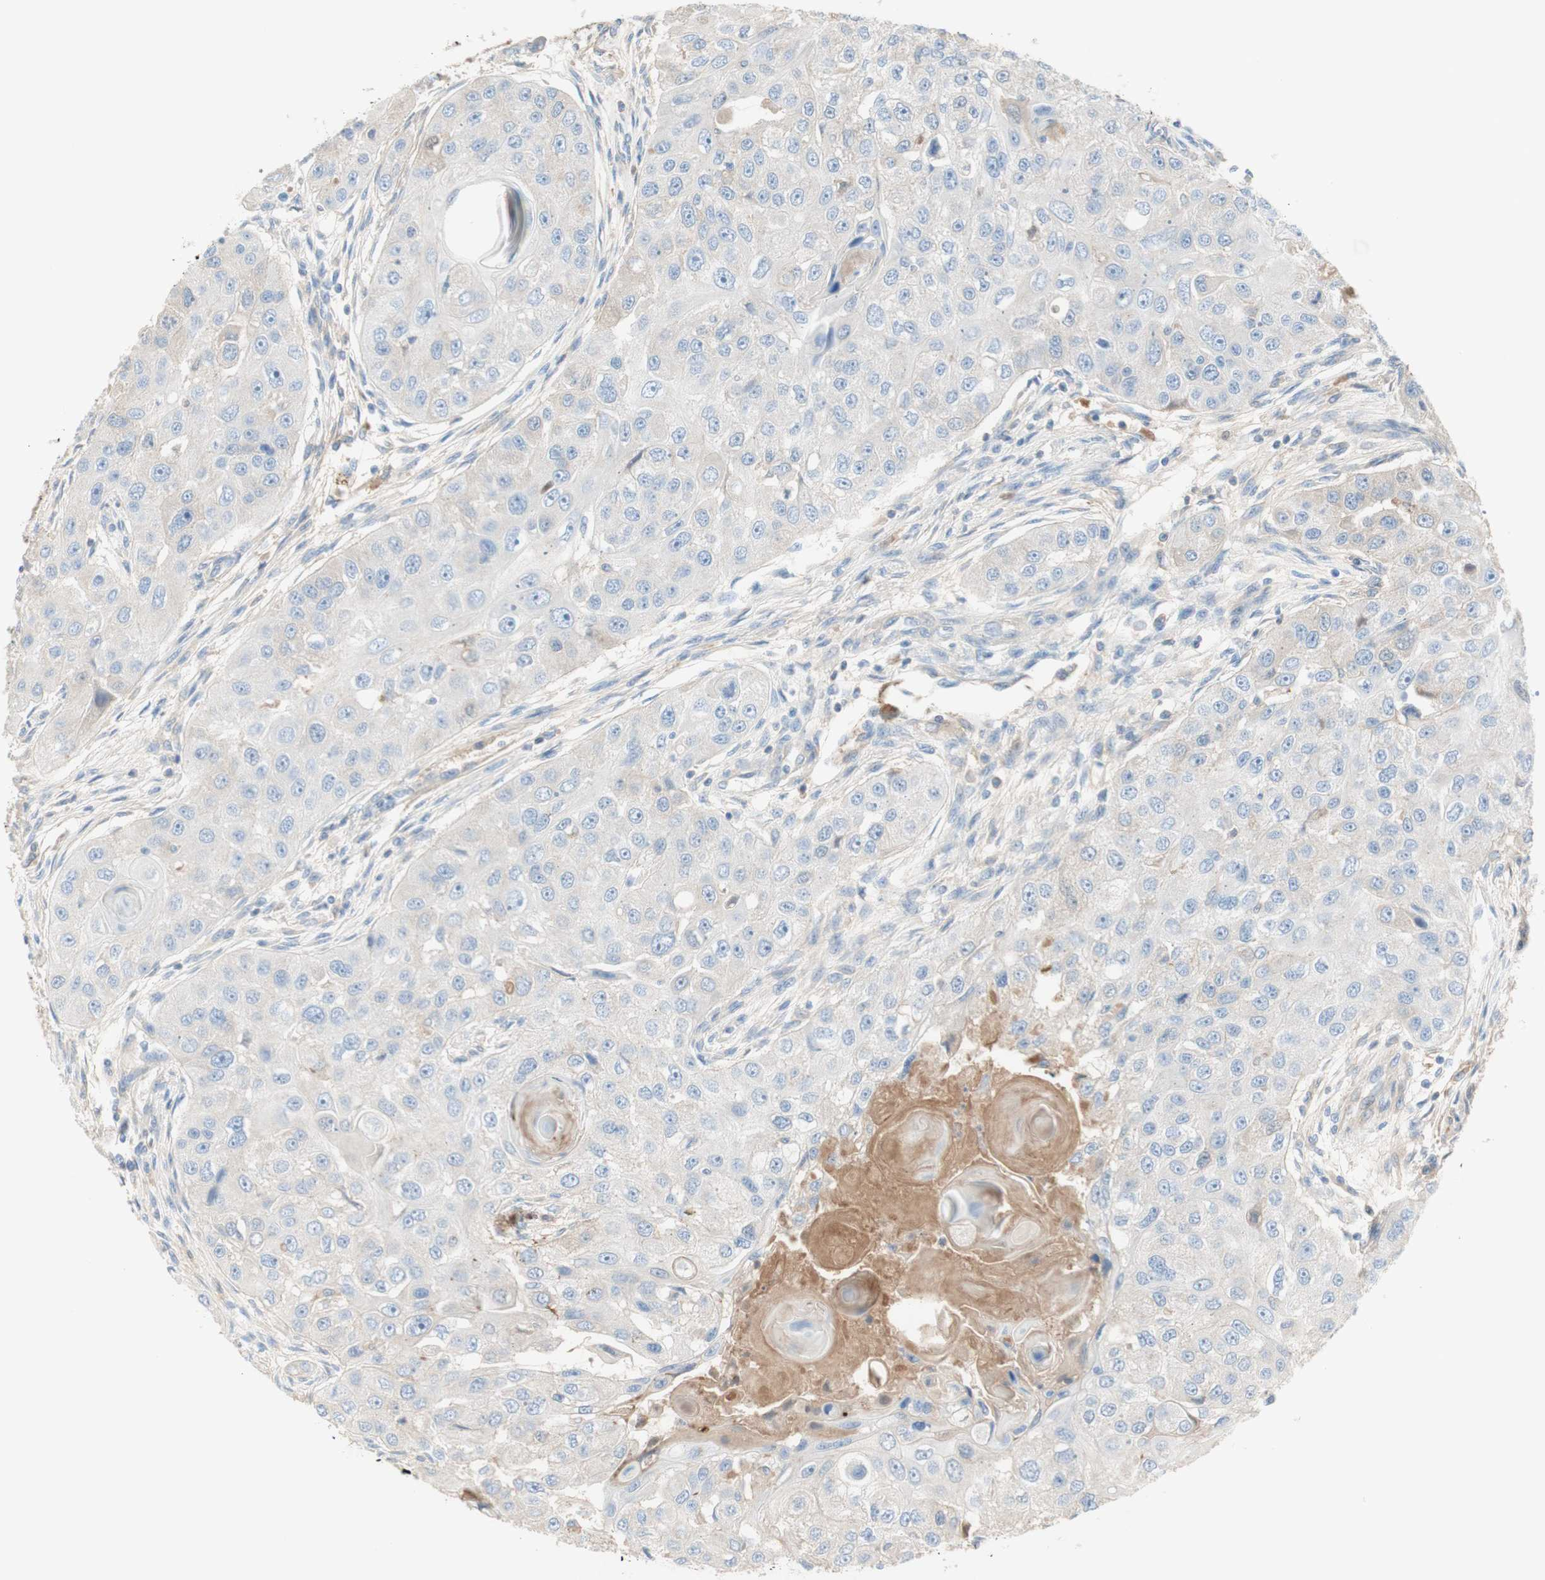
{"staining": {"intensity": "negative", "quantity": "none", "location": "none"}, "tissue": "head and neck cancer", "cell_type": "Tumor cells", "image_type": "cancer", "snomed": [{"axis": "morphology", "description": "Normal tissue, NOS"}, {"axis": "morphology", "description": "Squamous cell carcinoma, NOS"}, {"axis": "topography", "description": "Skeletal muscle"}, {"axis": "topography", "description": "Head-Neck"}], "caption": "The photomicrograph demonstrates no significant staining in tumor cells of squamous cell carcinoma (head and neck).", "gene": "KNG1", "patient": {"sex": "male", "age": 51}}